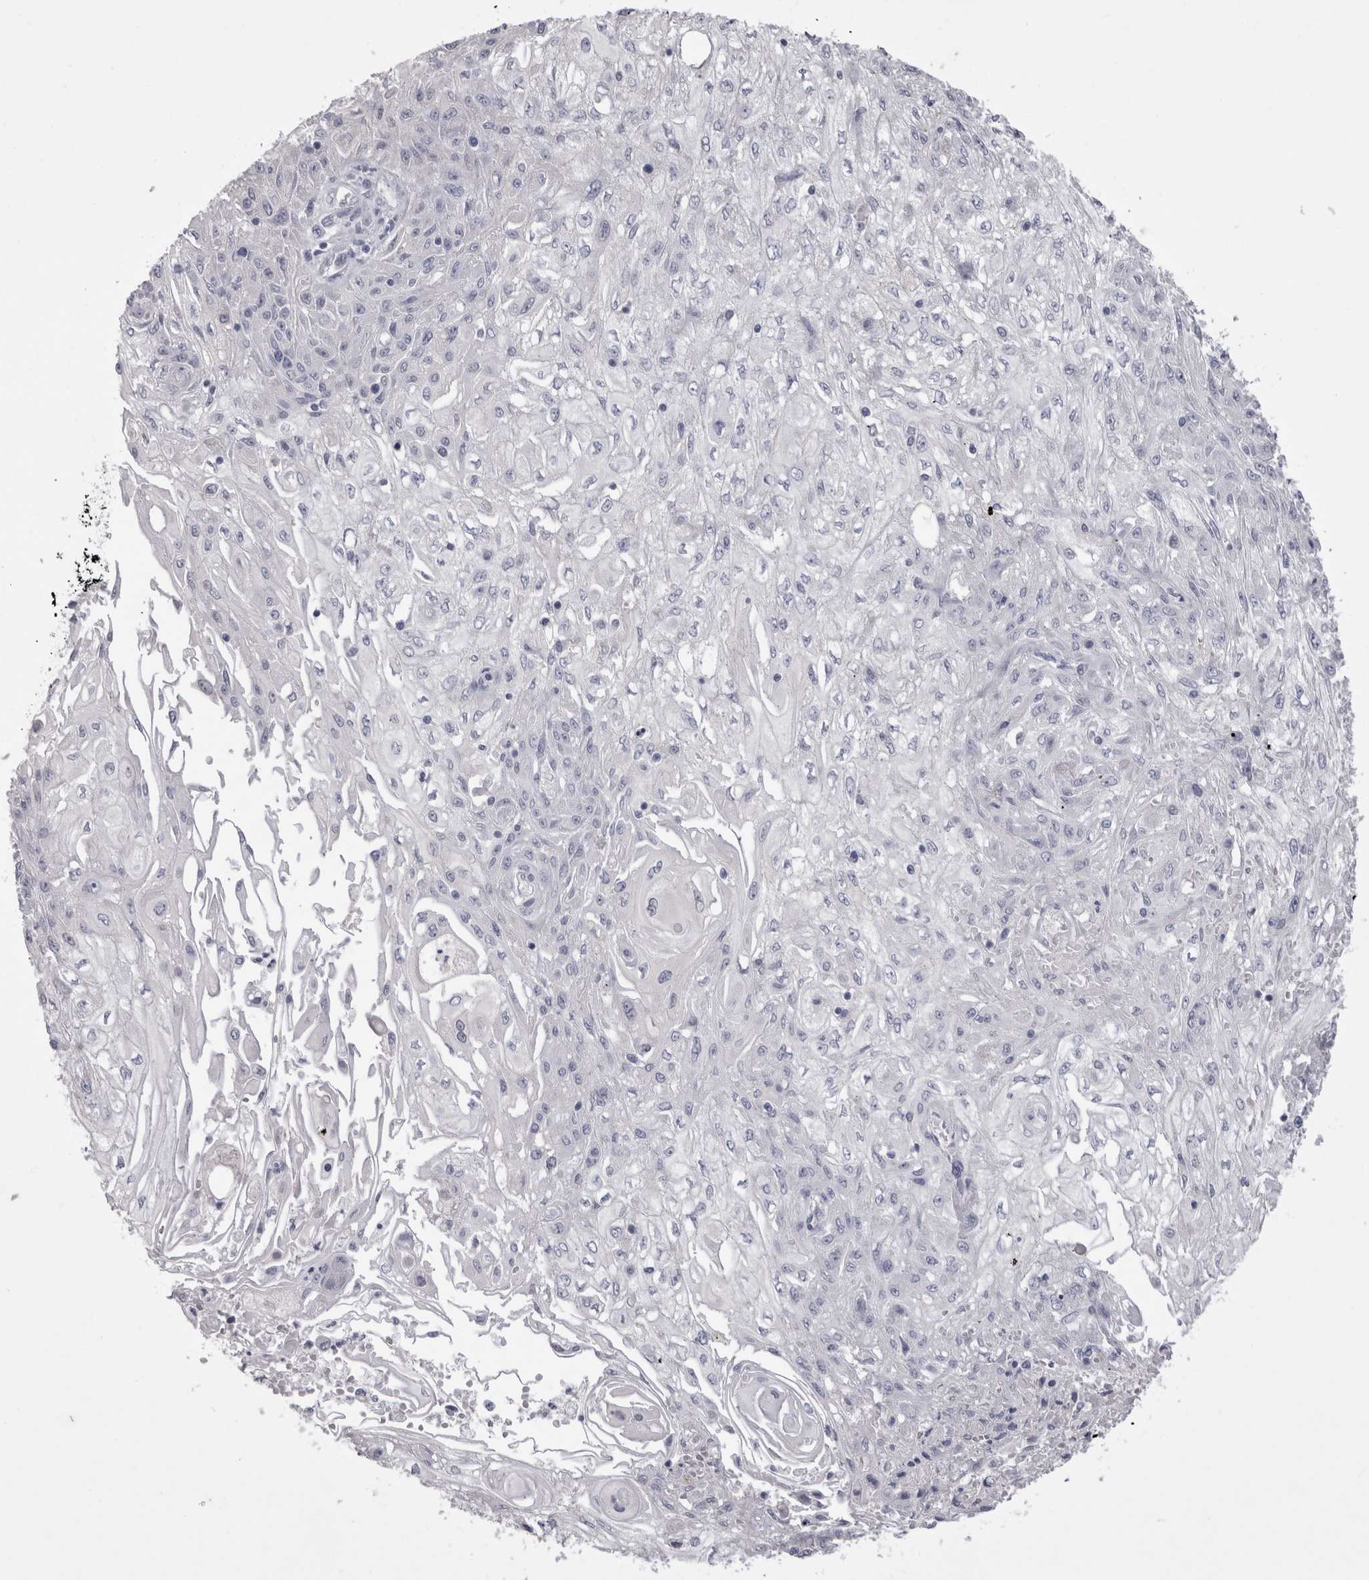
{"staining": {"intensity": "negative", "quantity": "none", "location": "none"}, "tissue": "skin cancer", "cell_type": "Tumor cells", "image_type": "cancer", "snomed": [{"axis": "morphology", "description": "Squamous cell carcinoma, NOS"}, {"axis": "morphology", "description": "Squamous cell carcinoma, metastatic, NOS"}, {"axis": "topography", "description": "Skin"}, {"axis": "topography", "description": "Lymph node"}], "caption": "This is an immunohistochemistry photomicrograph of human squamous cell carcinoma (skin). There is no expression in tumor cells.", "gene": "ADAM2", "patient": {"sex": "male", "age": 75}}